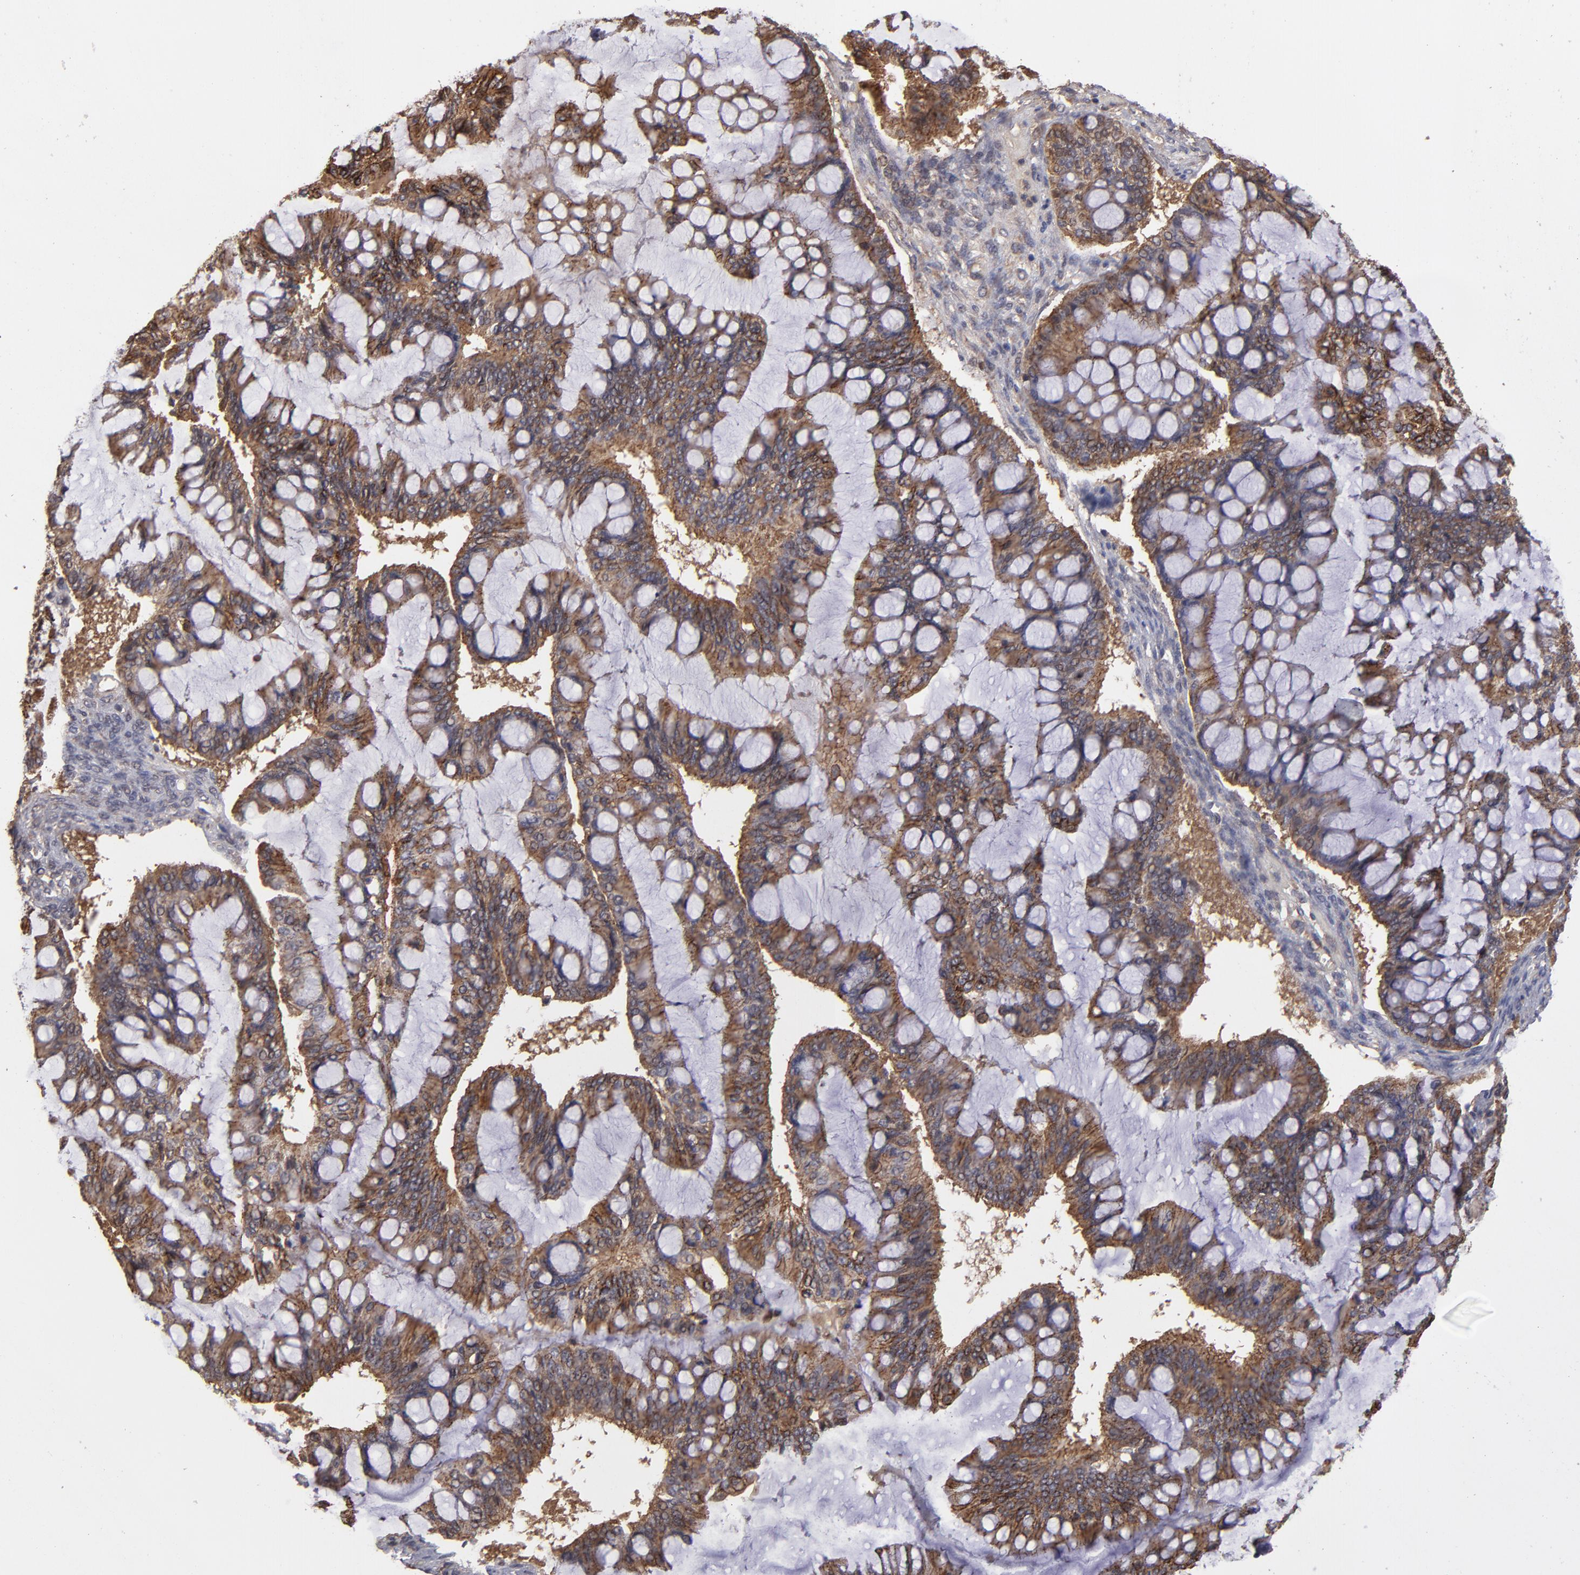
{"staining": {"intensity": "weak", "quantity": ">75%", "location": "cytoplasmic/membranous"}, "tissue": "ovarian cancer", "cell_type": "Tumor cells", "image_type": "cancer", "snomed": [{"axis": "morphology", "description": "Cystadenocarcinoma, mucinous, NOS"}, {"axis": "topography", "description": "Ovary"}], "caption": "This is an image of IHC staining of ovarian cancer (mucinous cystadenocarcinoma), which shows weak staining in the cytoplasmic/membranous of tumor cells.", "gene": "RPS6KA6", "patient": {"sex": "female", "age": 73}}